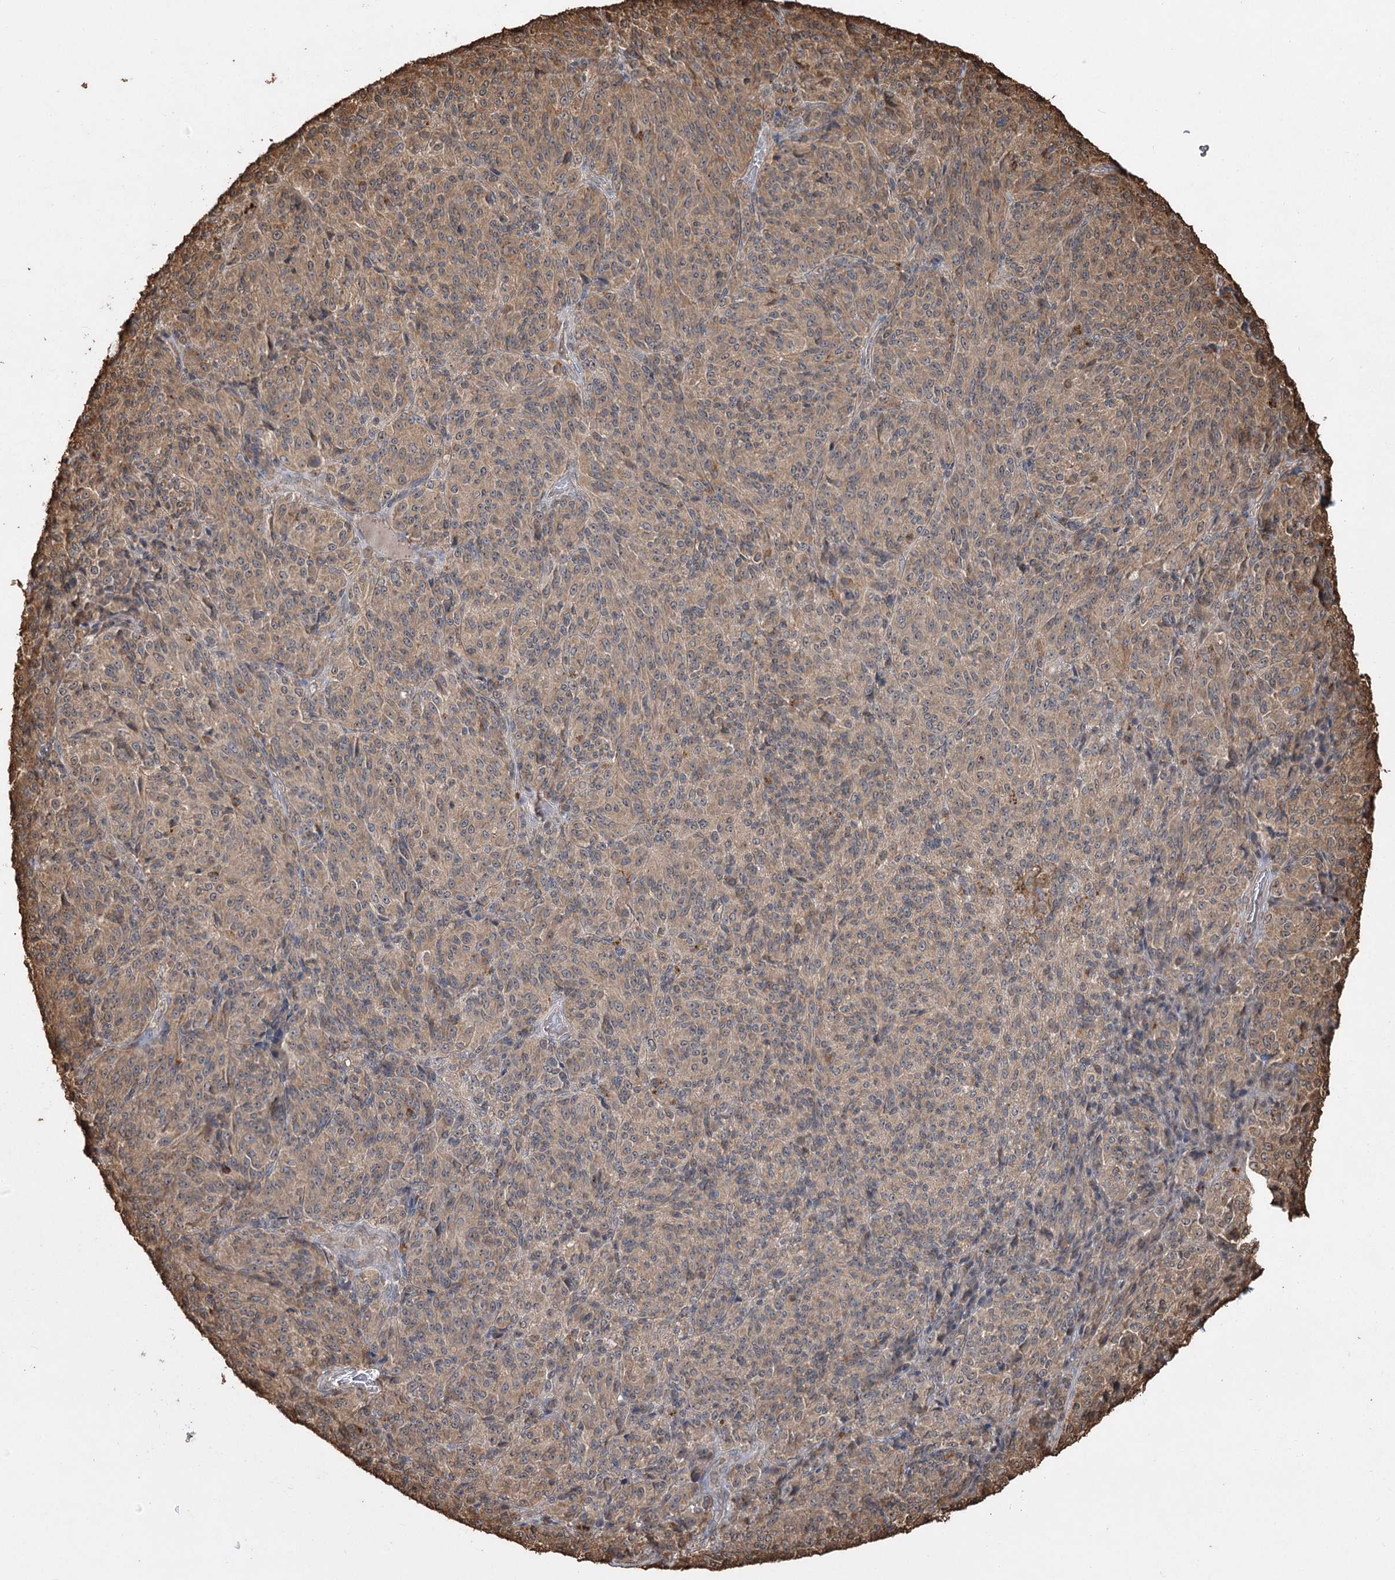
{"staining": {"intensity": "weak", "quantity": ">75%", "location": "cytoplasmic/membranous"}, "tissue": "melanoma", "cell_type": "Tumor cells", "image_type": "cancer", "snomed": [{"axis": "morphology", "description": "Malignant melanoma, Metastatic site"}, {"axis": "topography", "description": "Brain"}], "caption": "Immunohistochemistry (IHC) histopathology image of melanoma stained for a protein (brown), which reveals low levels of weak cytoplasmic/membranous positivity in about >75% of tumor cells.", "gene": "PLCH1", "patient": {"sex": "female", "age": 56}}